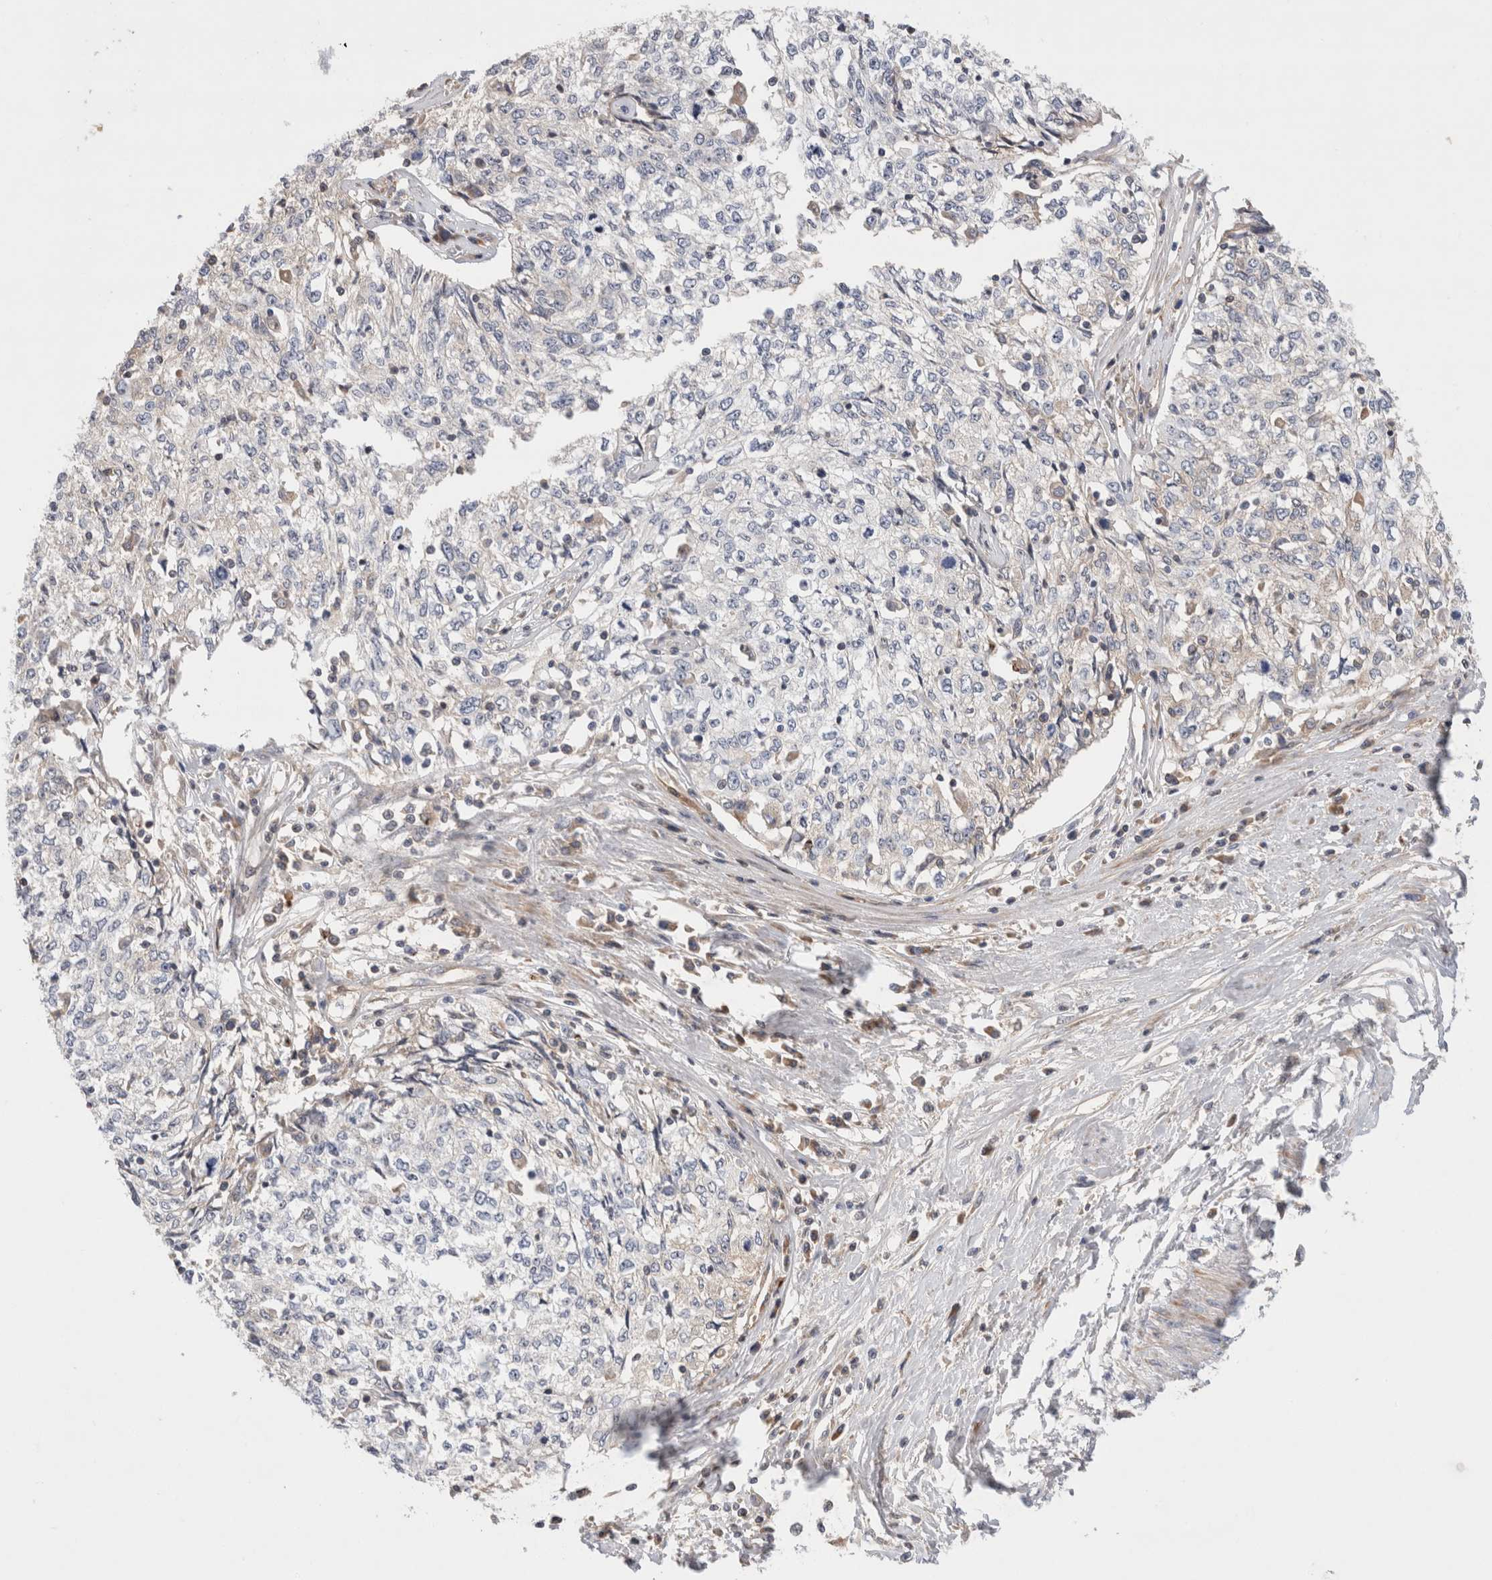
{"staining": {"intensity": "negative", "quantity": "none", "location": "none"}, "tissue": "cervical cancer", "cell_type": "Tumor cells", "image_type": "cancer", "snomed": [{"axis": "morphology", "description": "Squamous cell carcinoma, NOS"}, {"axis": "topography", "description": "Cervix"}], "caption": "Cervical cancer (squamous cell carcinoma) was stained to show a protein in brown. There is no significant positivity in tumor cells. (DAB IHC, high magnification).", "gene": "ECHDC2", "patient": {"sex": "female", "age": 57}}